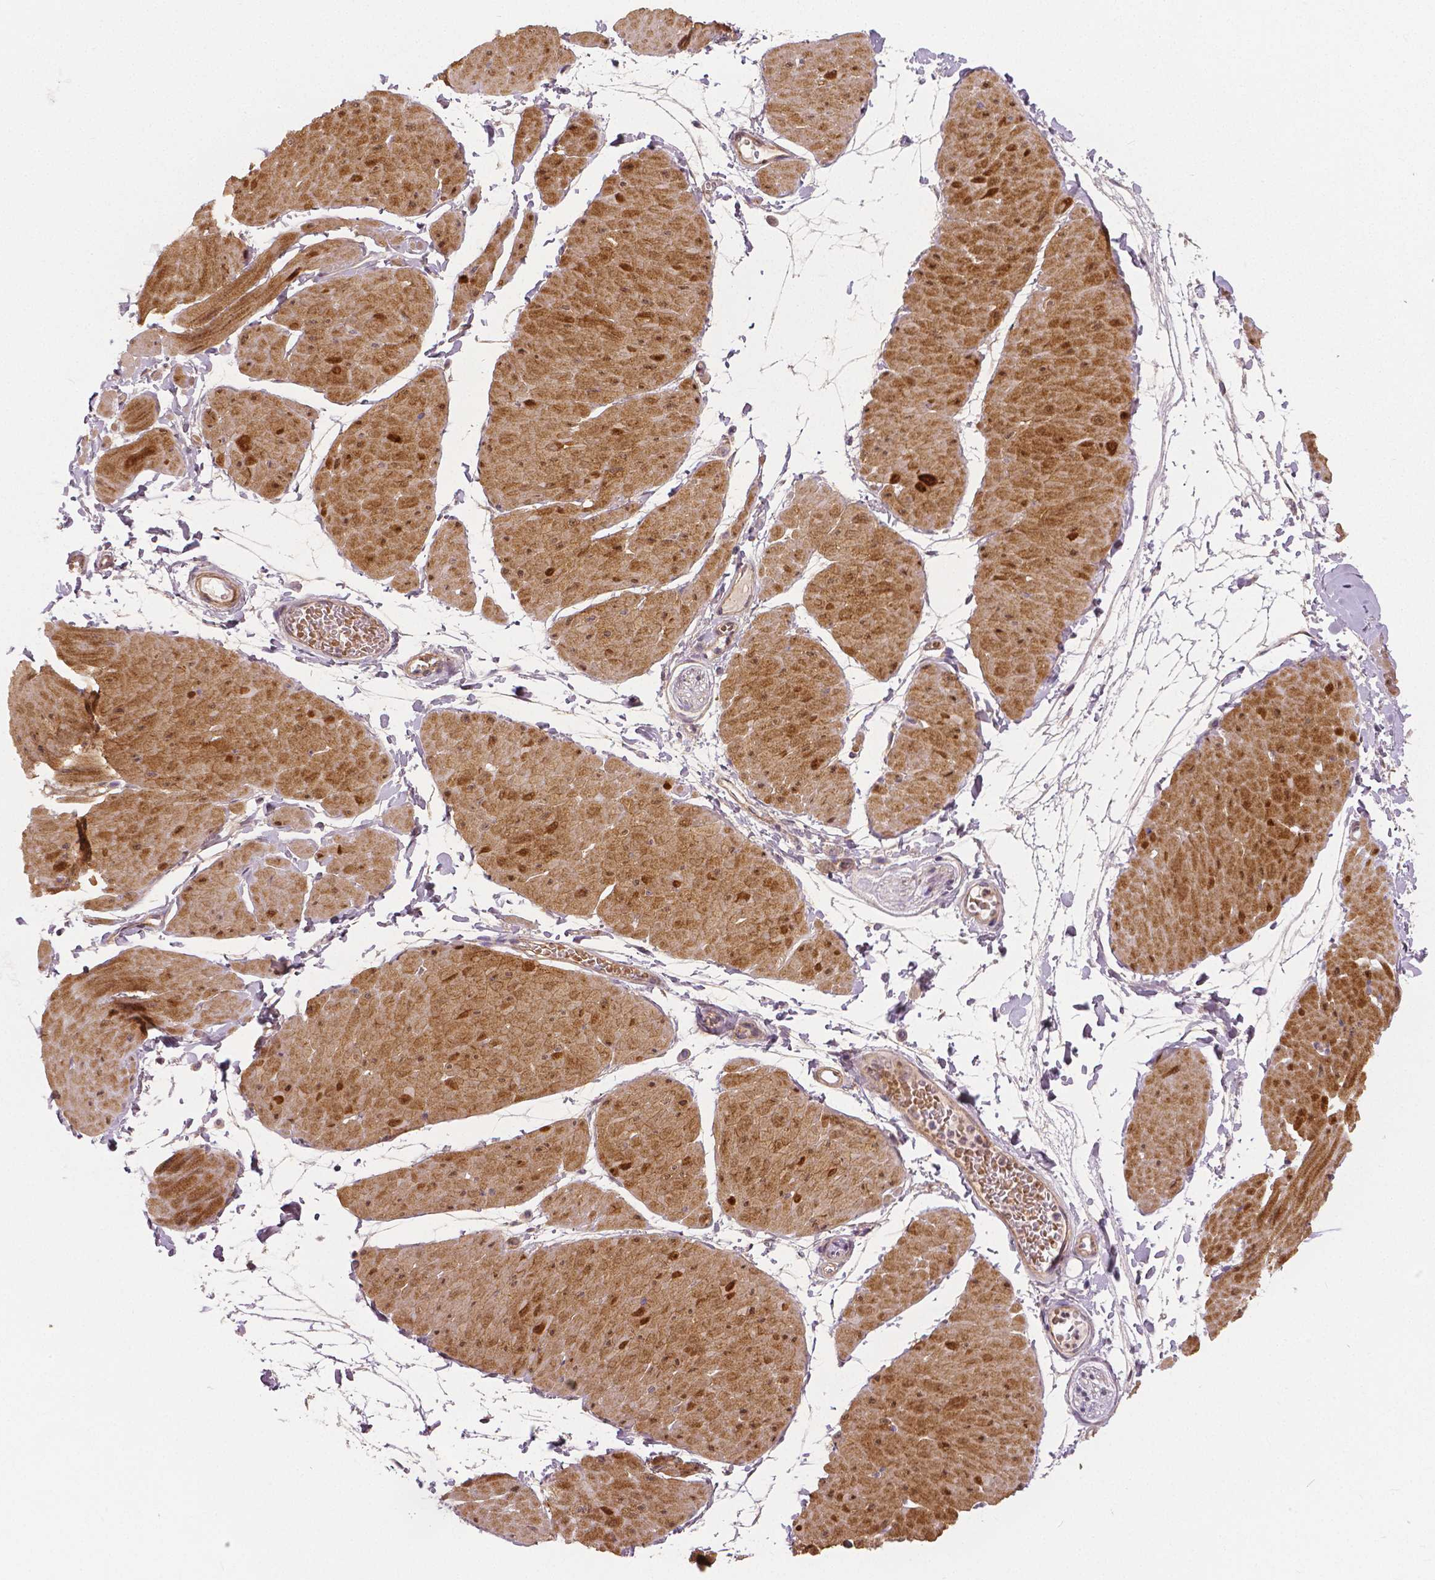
{"staining": {"intensity": "weak", "quantity": "25%-75%", "location": "cytoplasmic/membranous"}, "tissue": "adipose tissue", "cell_type": "Adipocytes", "image_type": "normal", "snomed": [{"axis": "morphology", "description": "Normal tissue, NOS"}, {"axis": "topography", "description": "Smooth muscle"}, {"axis": "topography", "description": "Peripheral nerve tissue"}], "caption": "Immunohistochemistry photomicrograph of unremarkable human adipose tissue stained for a protein (brown), which displays low levels of weak cytoplasmic/membranous expression in approximately 25%-75% of adipocytes.", "gene": "FLT1", "patient": {"sex": "male", "age": 58}}